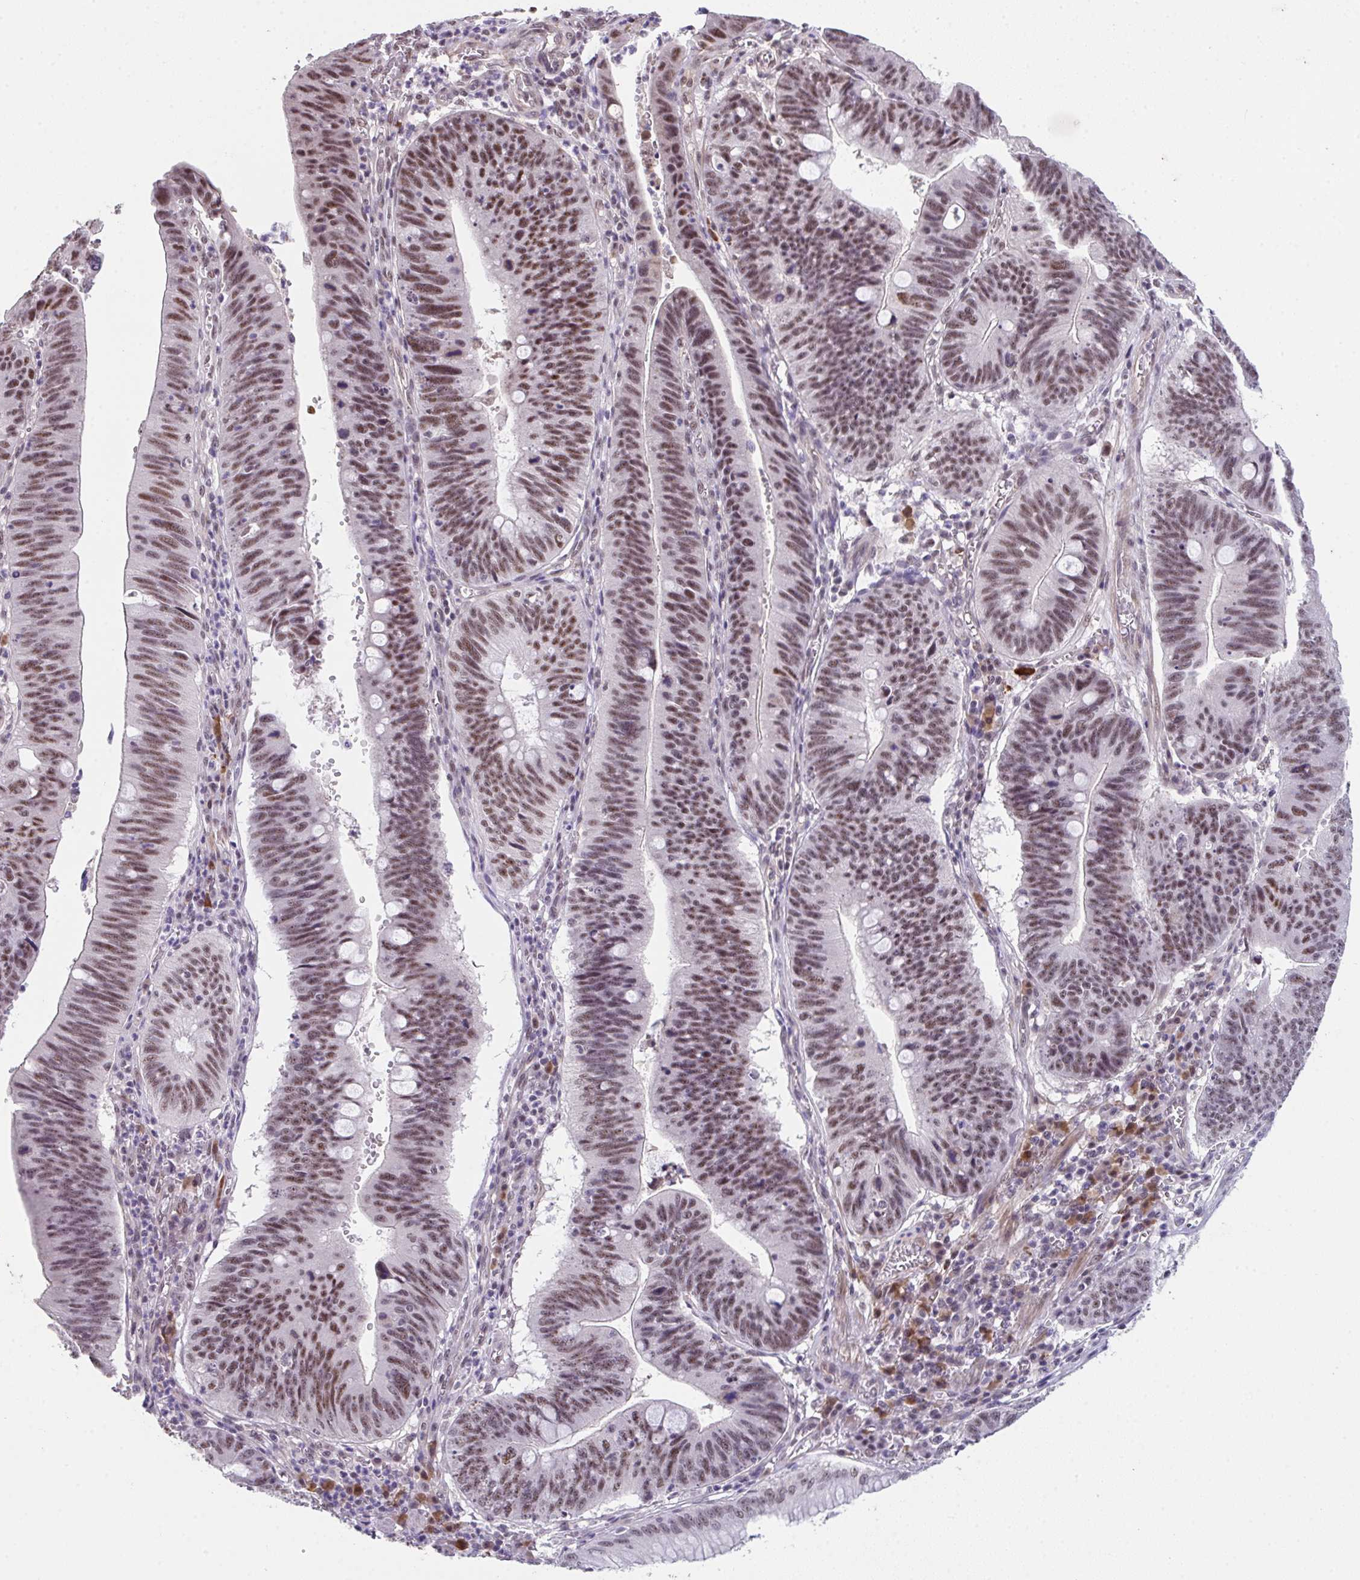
{"staining": {"intensity": "moderate", "quantity": ">75%", "location": "nuclear"}, "tissue": "stomach cancer", "cell_type": "Tumor cells", "image_type": "cancer", "snomed": [{"axis": "morphology", "description": "Adenocarcinoma, NOS"}, {"axis": "topography", "description": "Stomach"}], "caption": "Human adenocarcinoma (stomach) stained with a brown dye exhibits moderate nuclear positive positivity in approximately >75% of tumor cells.", "gene": "RBBP6", "patient": {"sex": "male", "age": 59}}